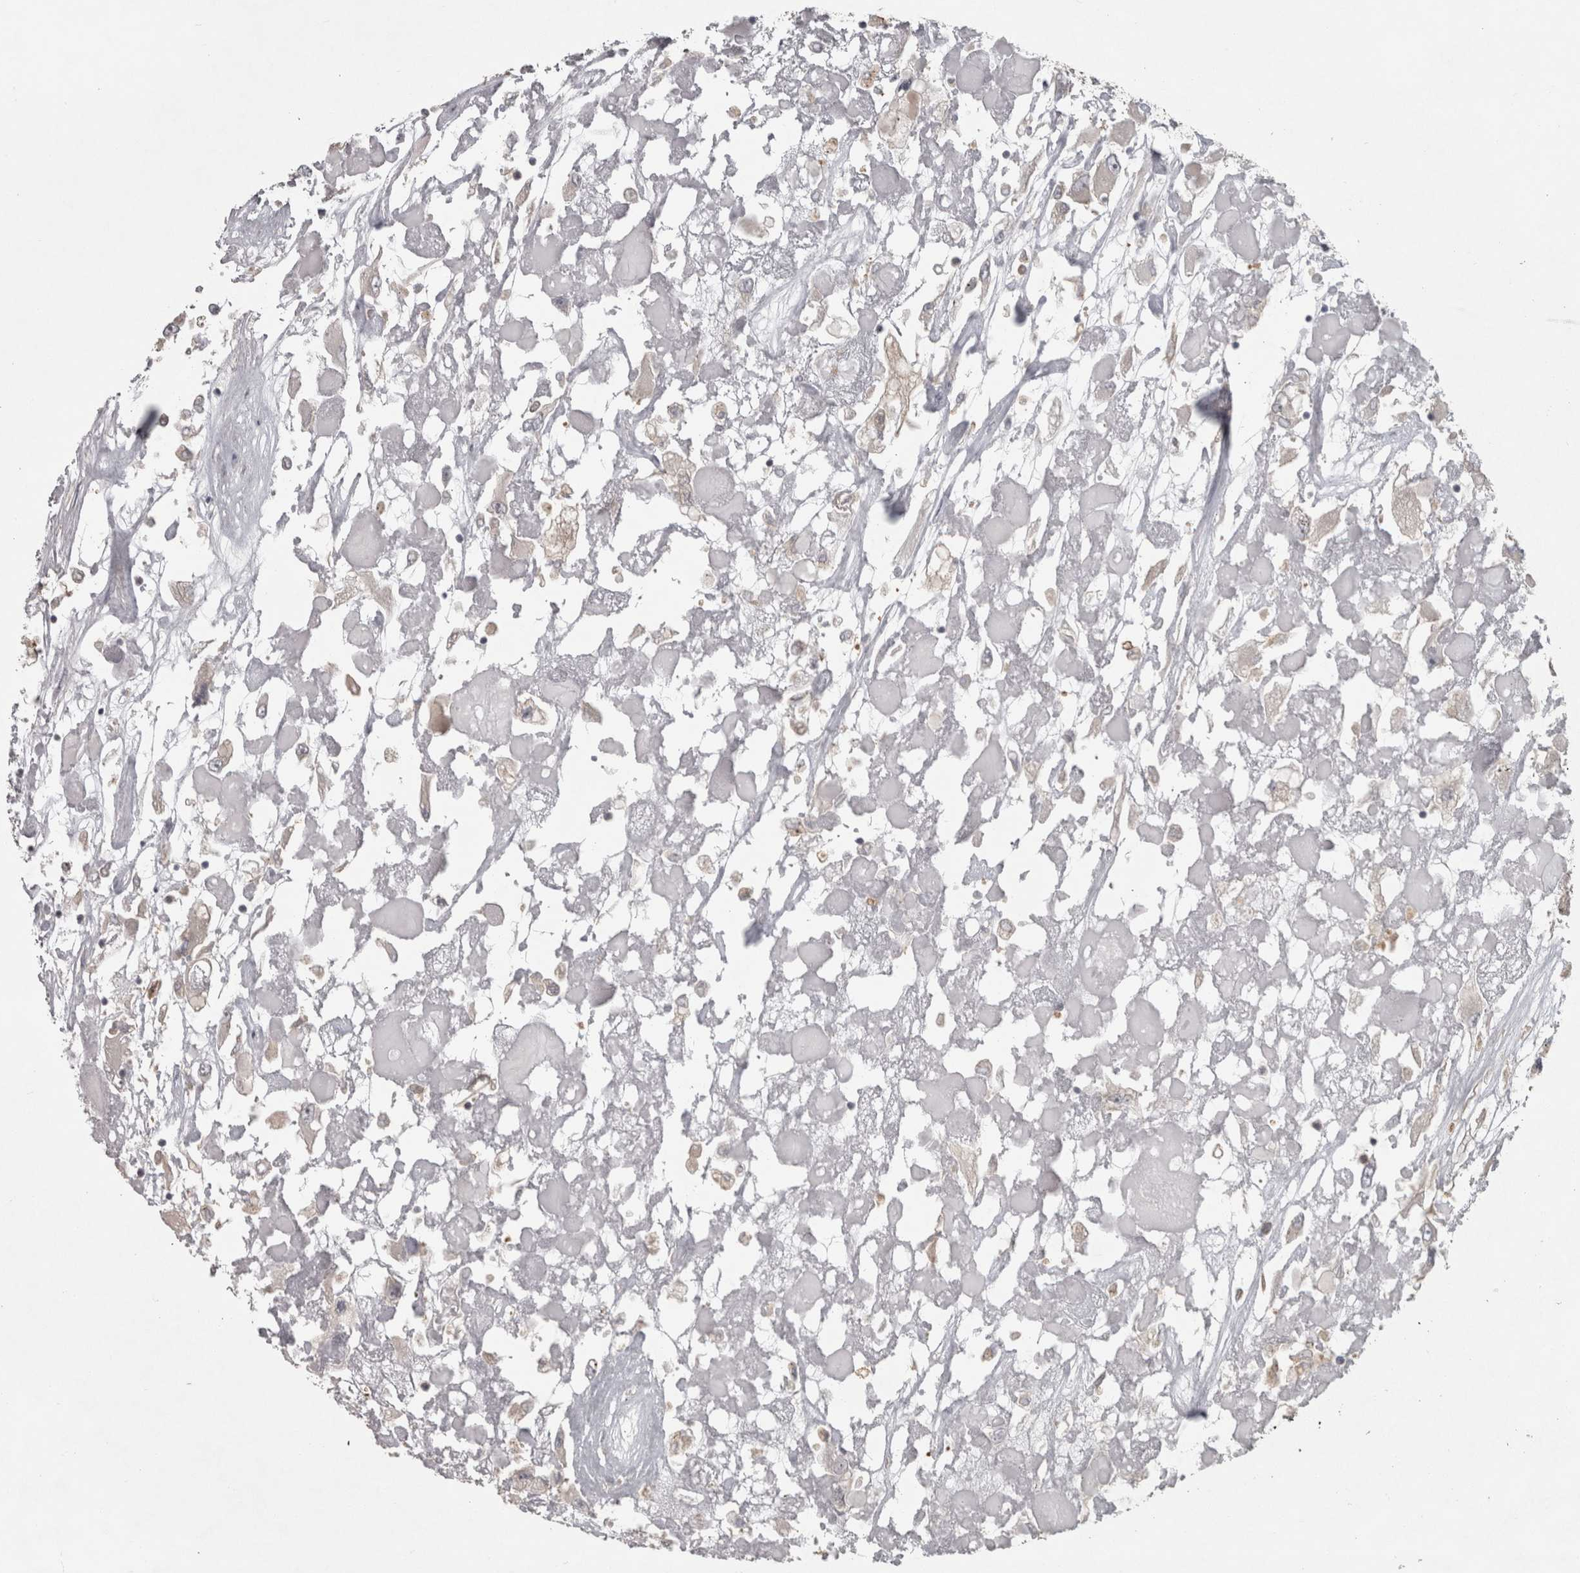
{"staining": {"intensity": "negative", "quantity": "none", "location": "none"}, "tissue": "renal cancer", "cell_type": "Tumor cells", "image_type": "cancer", "snomed": [{"axis": "morphology", "description": "Adenocarcinoma, NOS"}, {"axis": "topography", "description": "Kidney"}], "caption": "Immunohistochemistry image of neoplastic tissue: human renal cancer (adenocarcinoma) stained with DAB (3,3'-diaminobenzidine) displays no significant protein staining in tumor cells.", "gene": "SLCO5A1", "patient": {"sex": "female", "age": 52}}